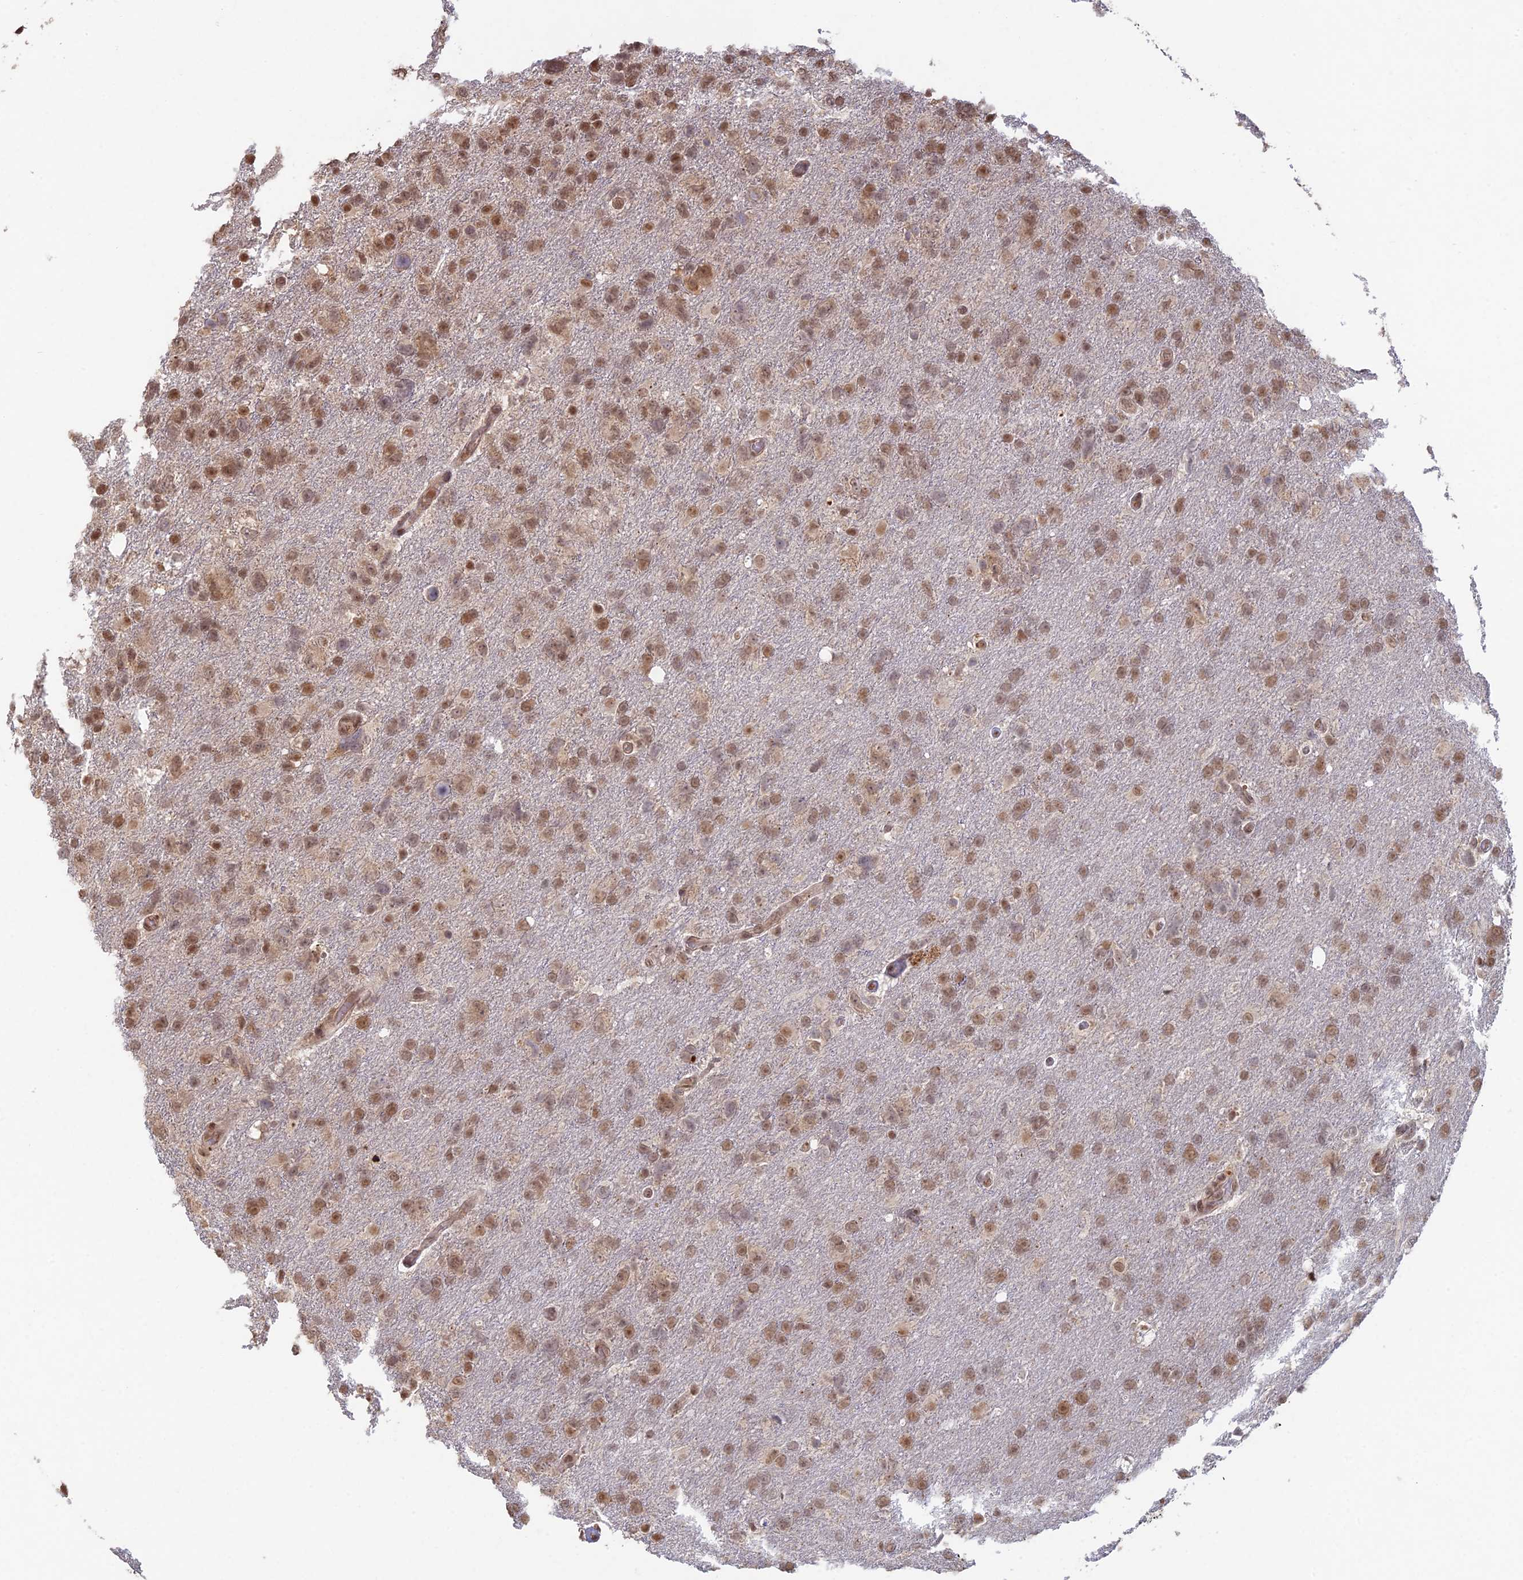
{"staining": {"intensity": "moderate", "quantity": ">75%", "location": "nuclear"}, "tissue": "glioma", "cell_type": "Tumor cells", "image_type": "cancer", "snomed": [{"axis": "morphology", "description": "Glioma, malignant, High grade"}, {"axis": "topography", "description": "Brain"}], "caption": "Brown immunohistochemical staining in human malignant glioma (high-grade) exhibits moderate nuclear positivity in approximately >75% of tumor cells. Using DAB (brown) and hematoxylin (blue) stains, captured at high magnification using brightfield microscopy.", "gene": "RANBP3", "patient": {"sex": "male", "age": 61}}